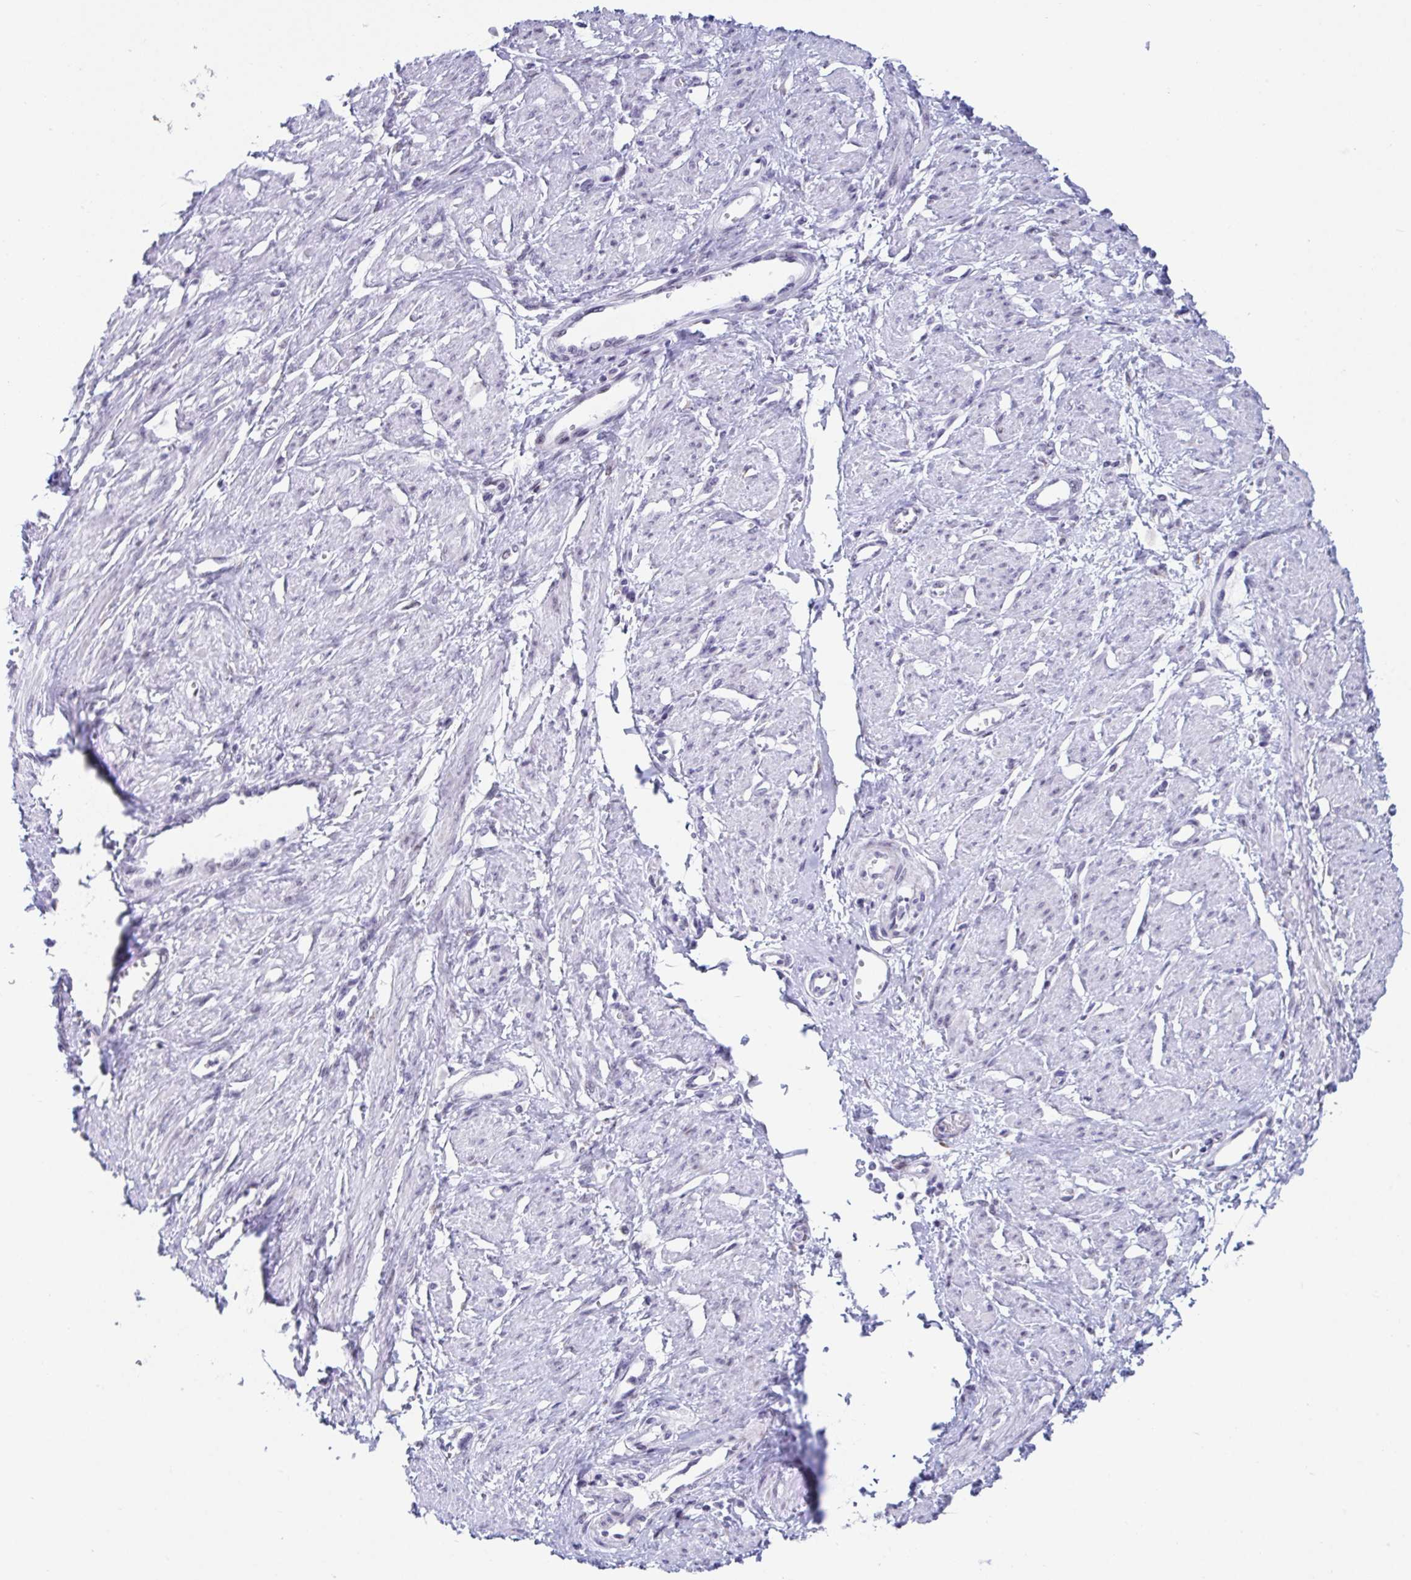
{"staining": {"intensity": "negative", "quantity": "none", "location": "none"}, "tissue": "smooth muscle", "cell_type": "Smooth muscle cells", "image_type": "normal", "snomed": [{"axis": "morphology", "description": "Normal tissue, NOS"}, {"axis": "topography", "description": "Smooth muscle"}, {"axis": "topography", "description": "Uterus"}], "caption": "The immunohistochemistry micrograph has no significant expression in smooth muscle cells of smooth muscle.", "gene": "WDR72", "patient": {"sex": "female", "age": 39}}